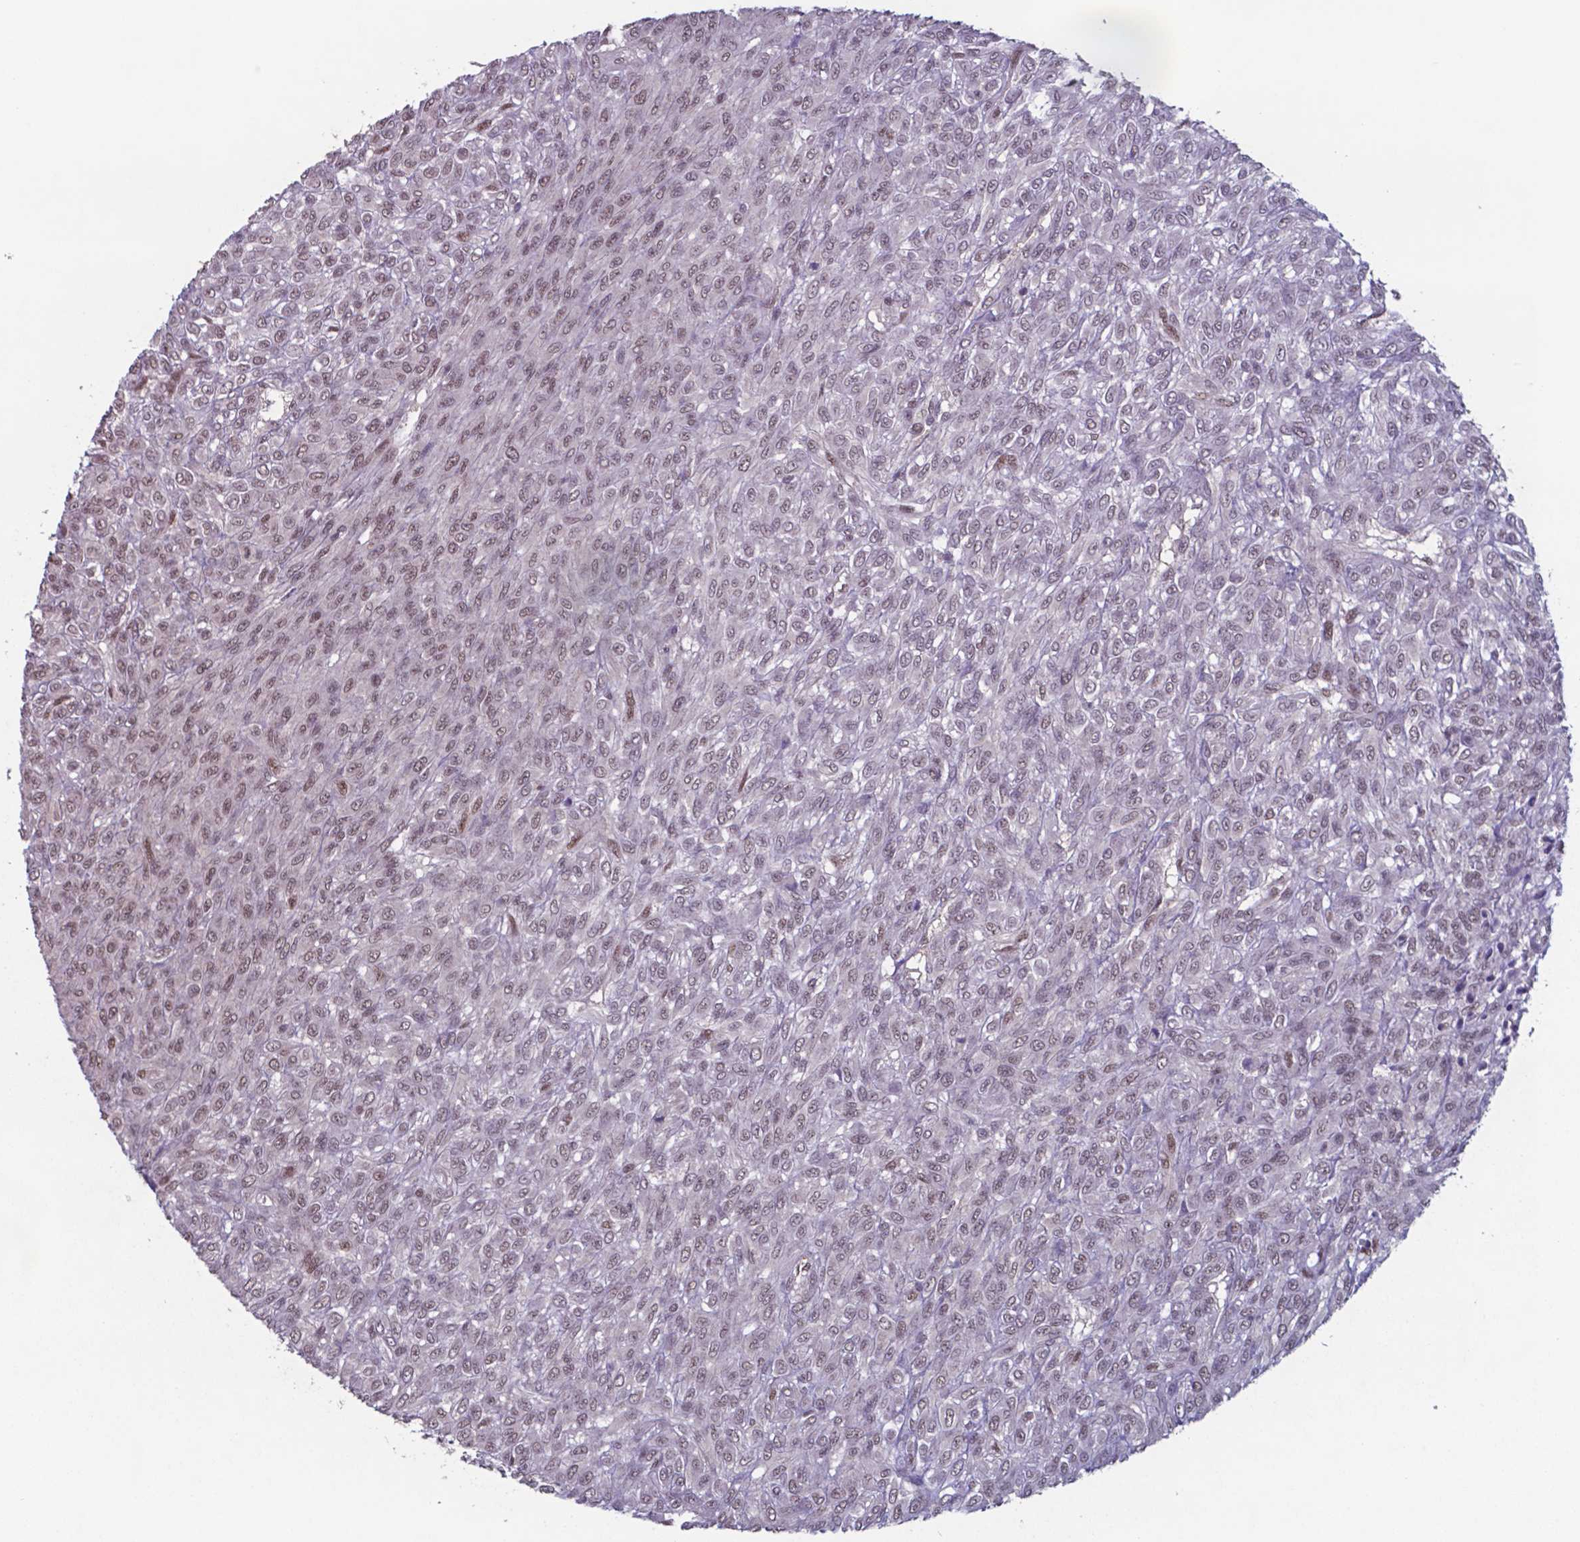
{"staining": {"intensity": "weak", "quantity": "25%-75%", "location": "nuclear"}, "tissue": "renal cancer", "cell_type": "Tumor cells", "image_type": "cancer", "snomed": [{"axis": "morphology", "description": "Adenocarcinoma, NOS"}, {"axis": "topography", "description": "Kidney"}], "caption": "Tumor cells demonstrate low levels of weak nuclear positivity in approximately 25%-75% of cells in renal cancer.", "gene": "UBA1", "patient": {"sex": "male", "age": 58}}